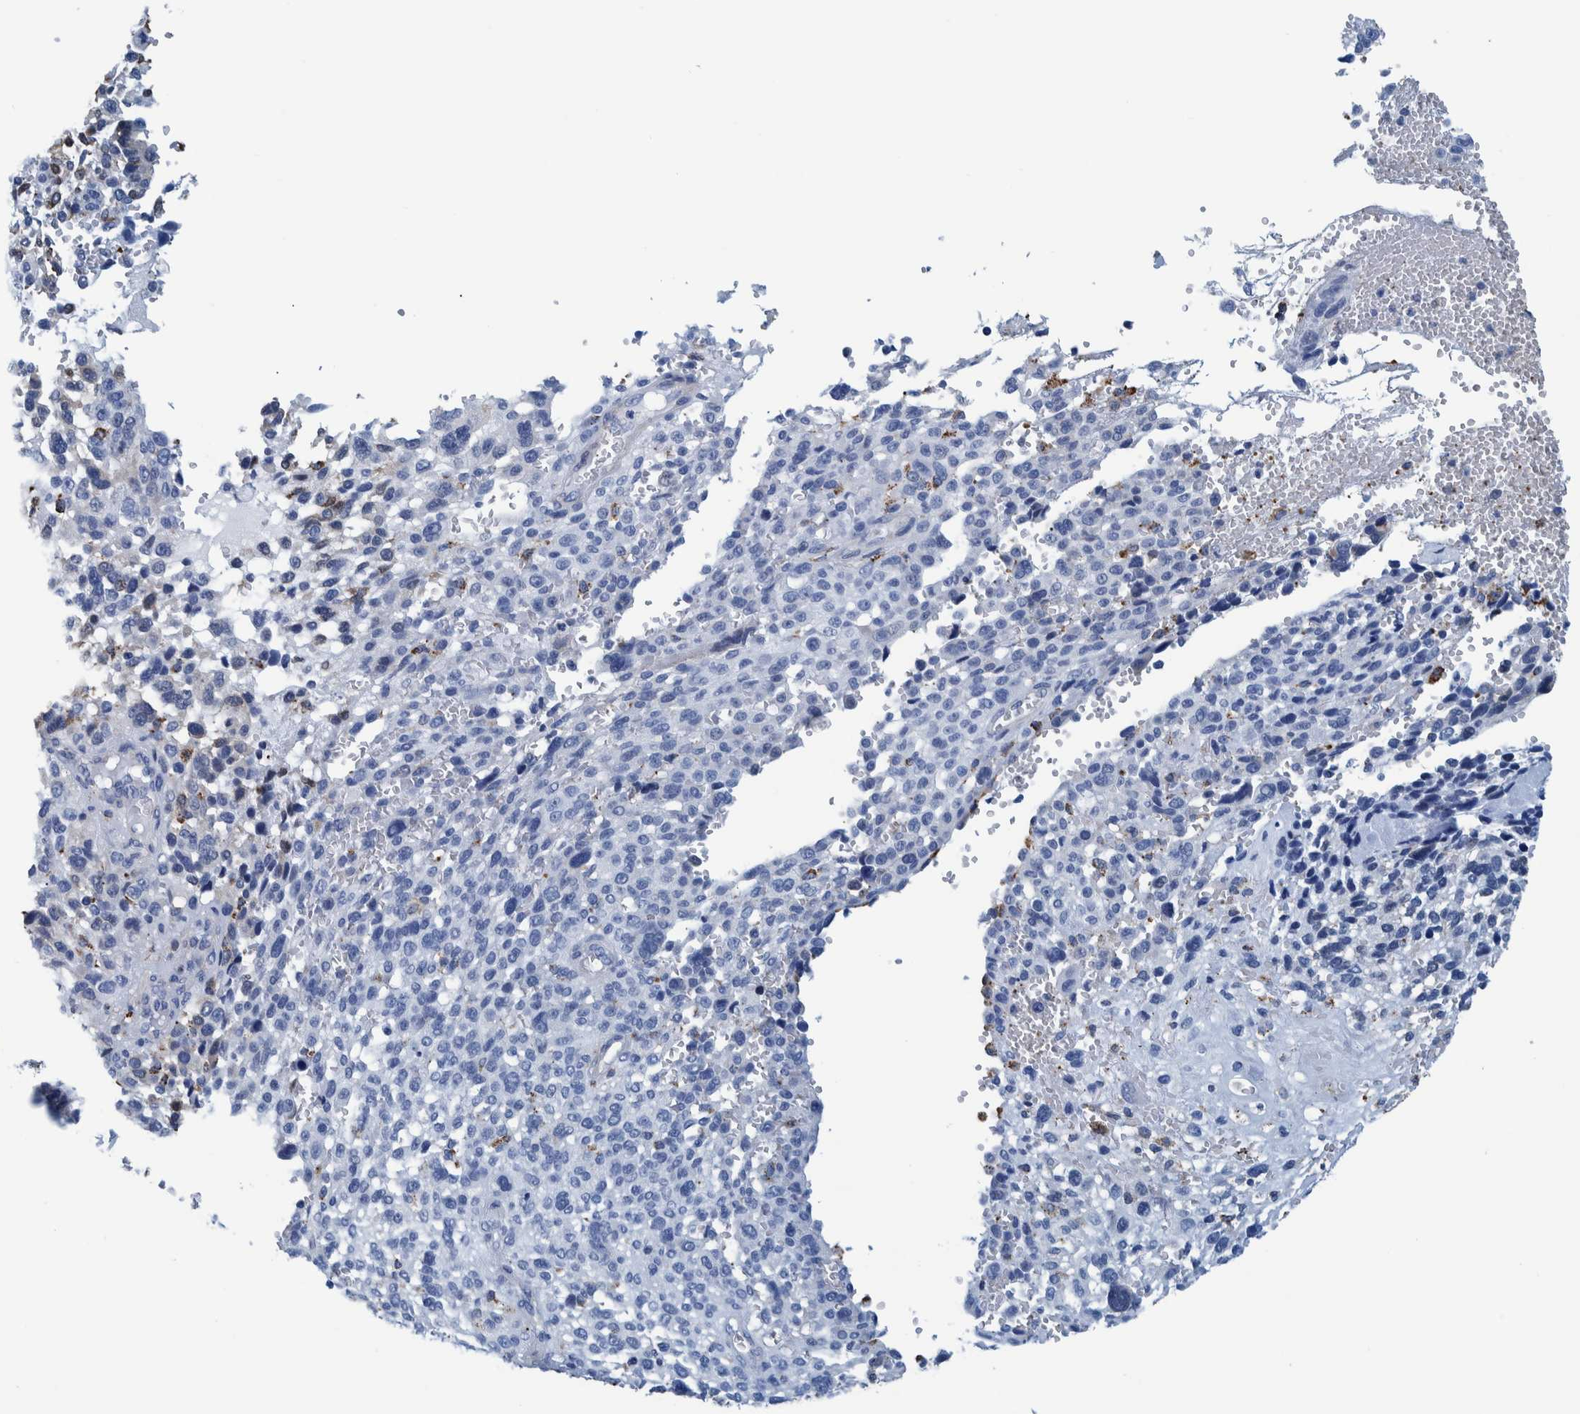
{"staining": {"intensity": "negative", "quantity": "none", "location": "none"}, "tissue": "melanoma", "cell_type": "Tumor cells", "image_type": "cancer", "snomed": [{"axis": "morphology", "description": "Malignant melanoma, NOS"}, {"axis": "topography", "description": "Skin"}], "caption": "IHC of human malignant melanoma displays no positivity in tumor cells. (Immunohistochemistry, brightfield microscopy, high magnification).", "gene": "IDO1", "patient": {"sex": "female", "age": 55}}